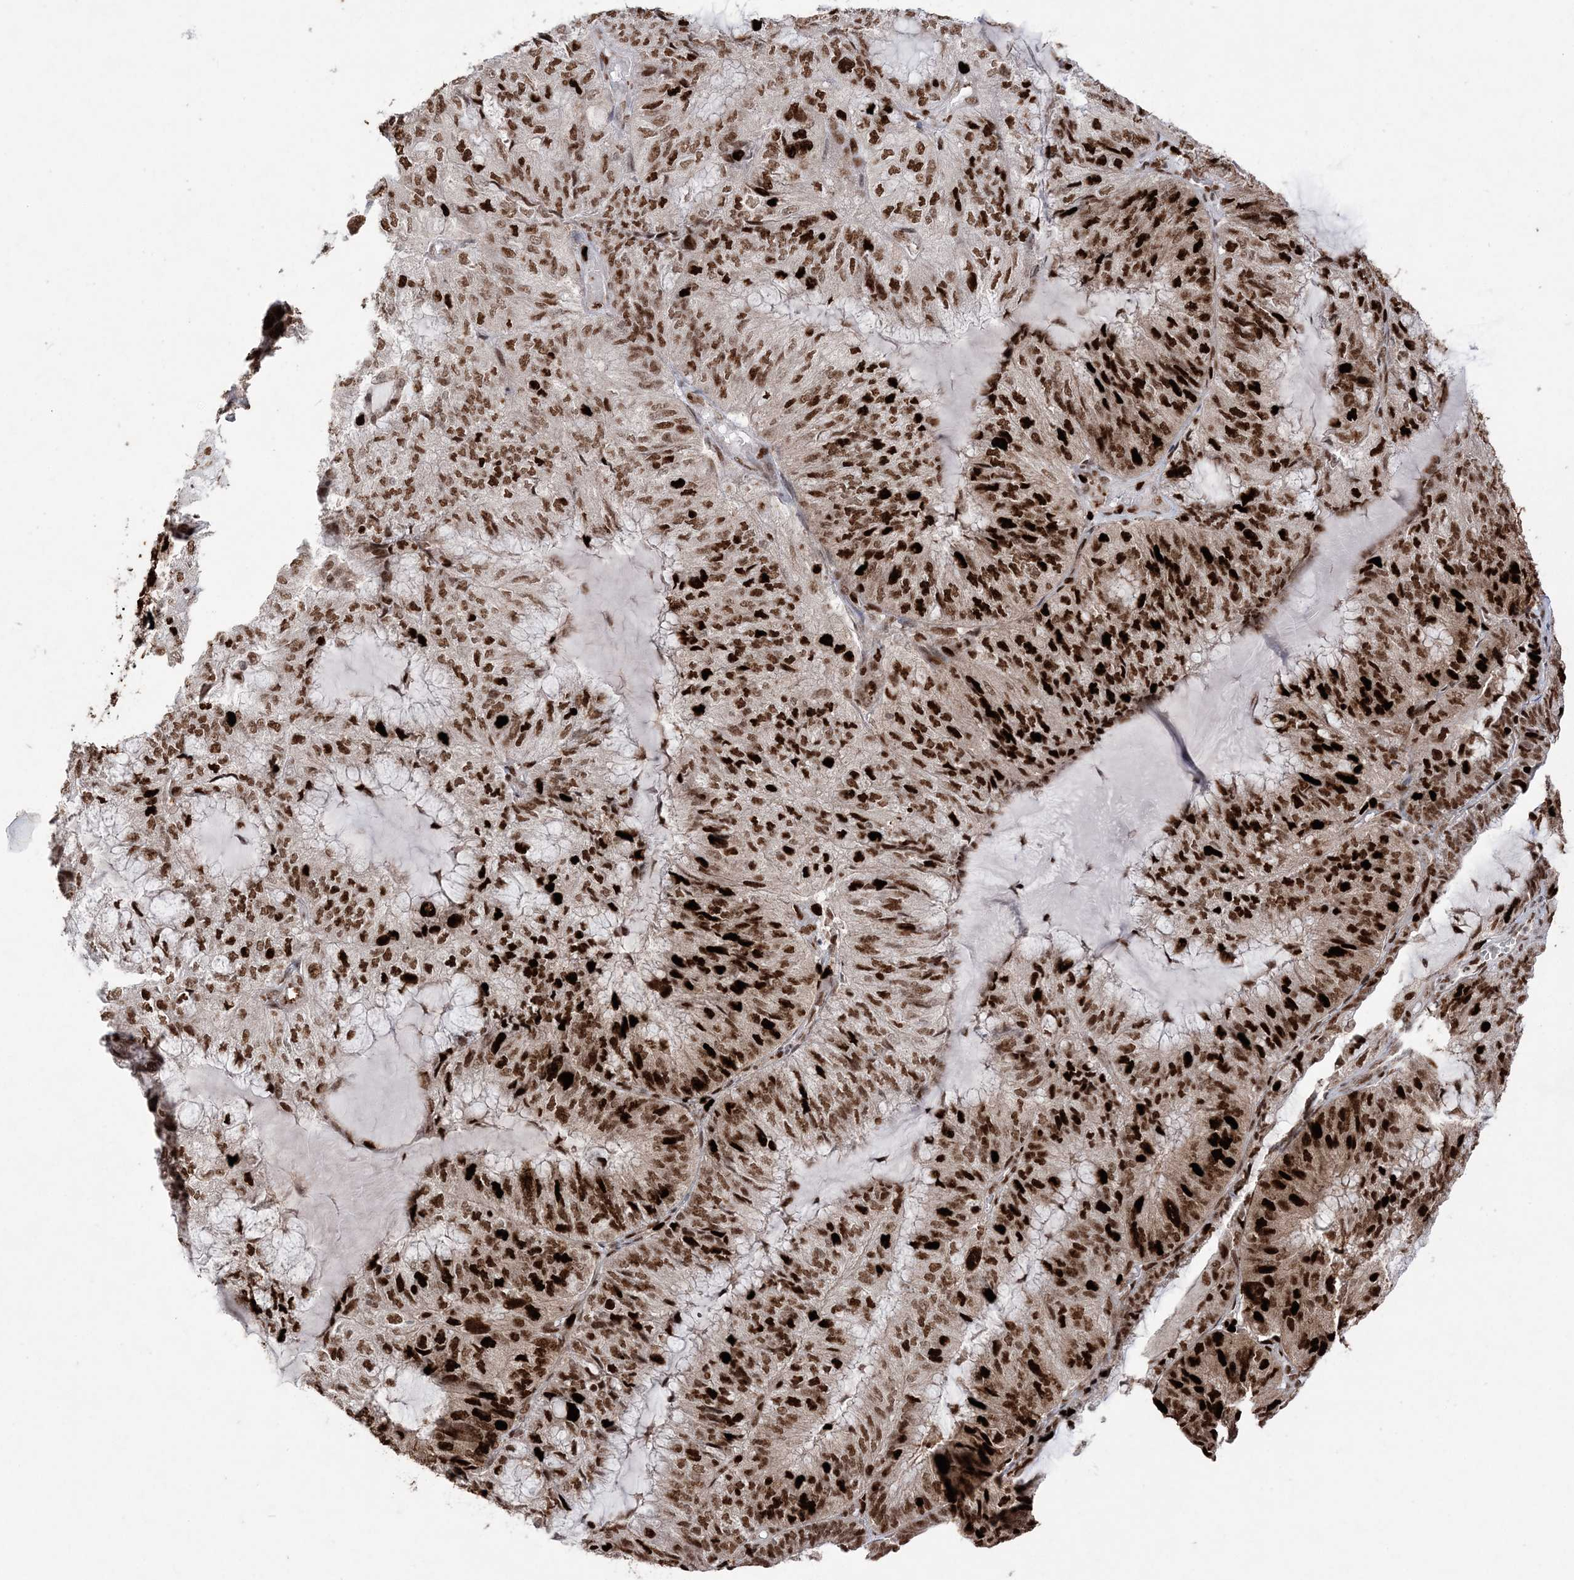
{"staining": {"intensity": "strong", "quantity": ">75%", "location": "nuclear"}, "tissue": "endometrial cancer", "cell_type": "Tumor cells", "image_type": "cancer", "snomed": [{"axis": "morphology", "description": "Adenocarcinoma, NOS"}, {"axis": "topography", "description": "Endometrium"}], "caption": "Immunohistochemistry photomicrograph of human adenocarcinoma (endometrial) stained for a protein (brown), which reveals high levels of strong nuclear expression in about >75% of tumor cells.", "gene": "LIG1", "patient": {"sex": "female", "age": 81}}